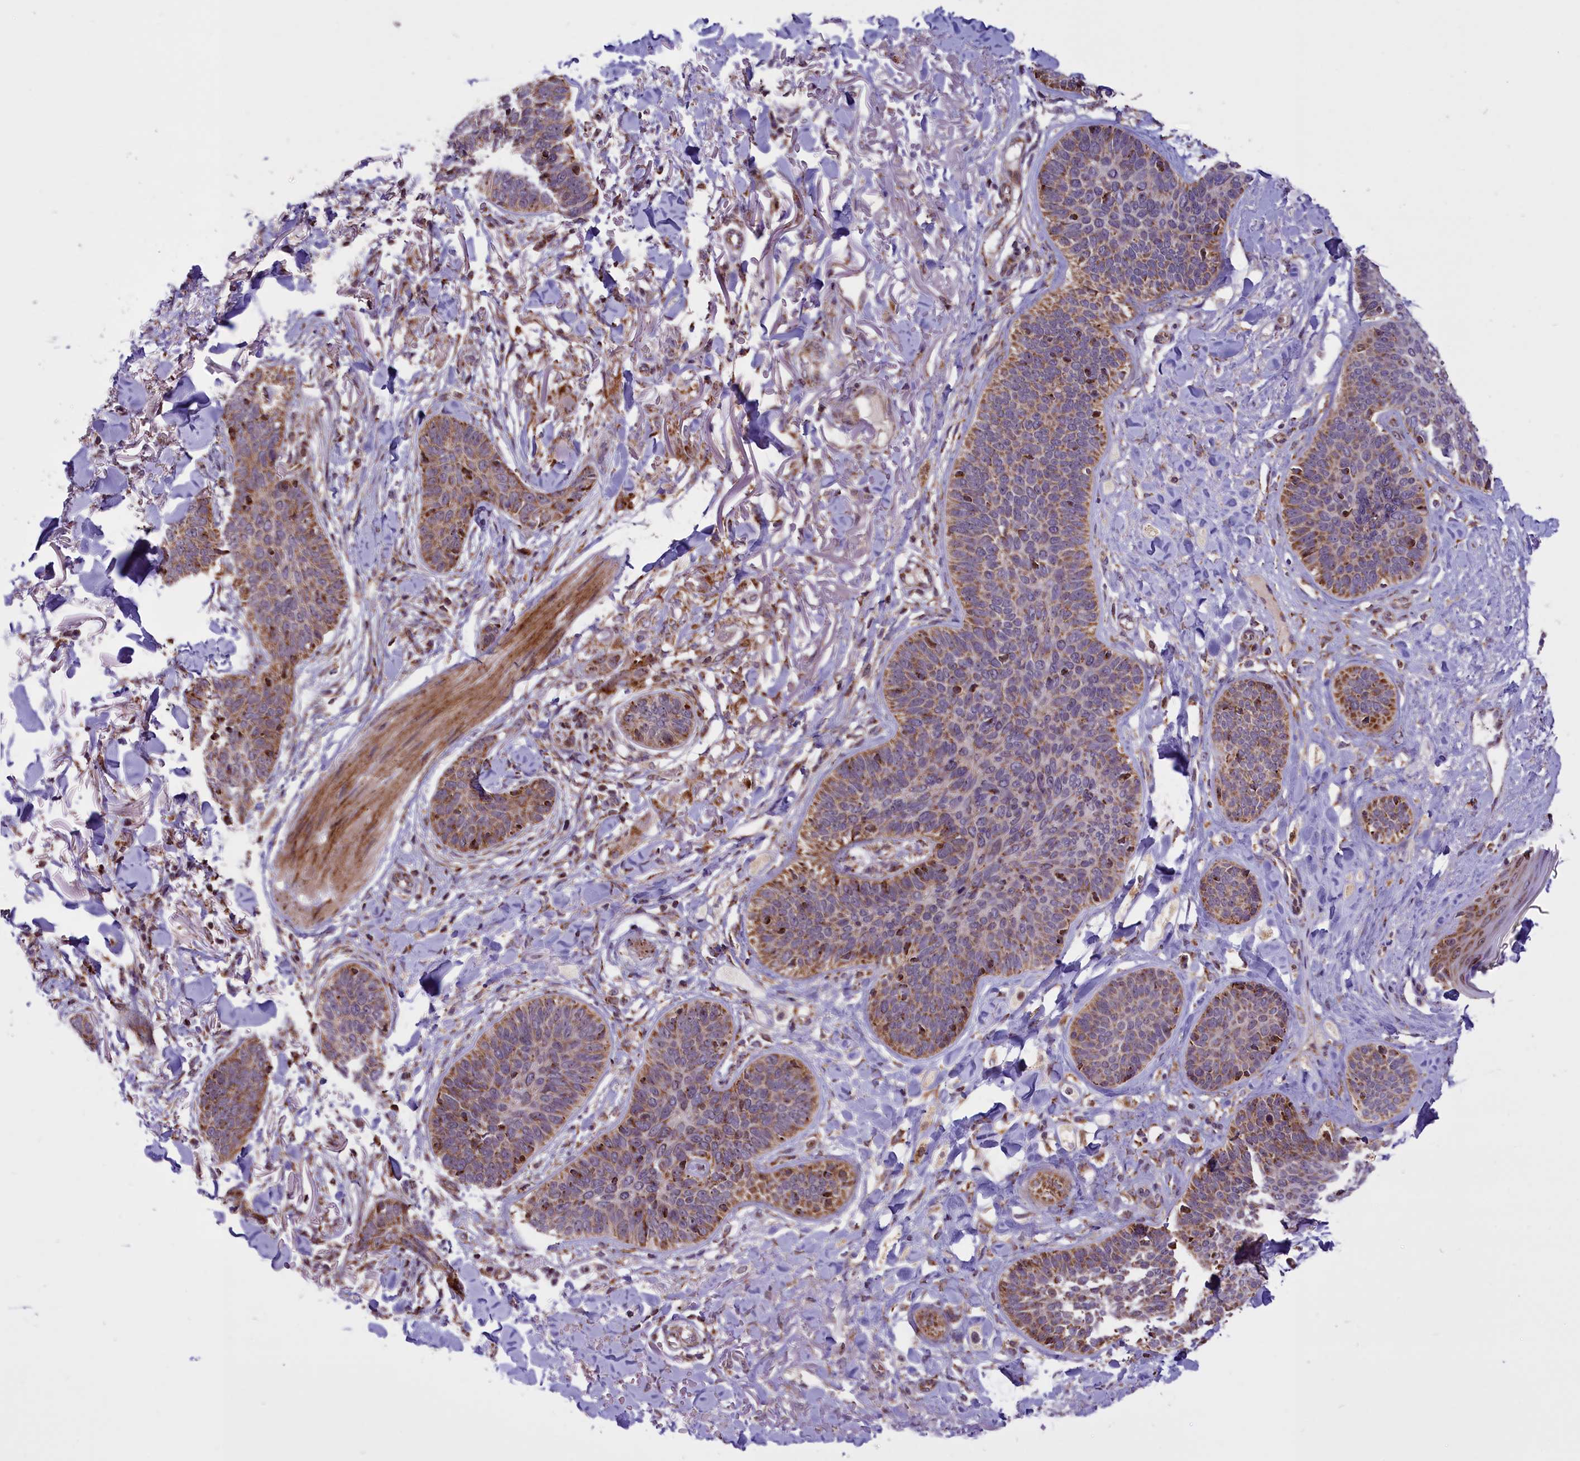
{"staining": {"intensity": "moderate", "quantity": "25%-75%", "location": "cytoplasmic/membranous"}, "tissue": "skin cancer", "cell_type": "Tumor cells", "image_type": "cancer", "snomed": [{"axis": "morphology", "description": "Basal cell carcinoma"}, {"axis": "topography", "description": "Skin"}], "caption": "Skin cancer (basal cell carcinoma) tissue reveals moderate cytoplasmic/membranous positivity in about 25%-75% of tumor cells, visualized by immunohistochemistry.", "gene": "NDUFS5", "patient": {"sex": "male", "age": 85}}